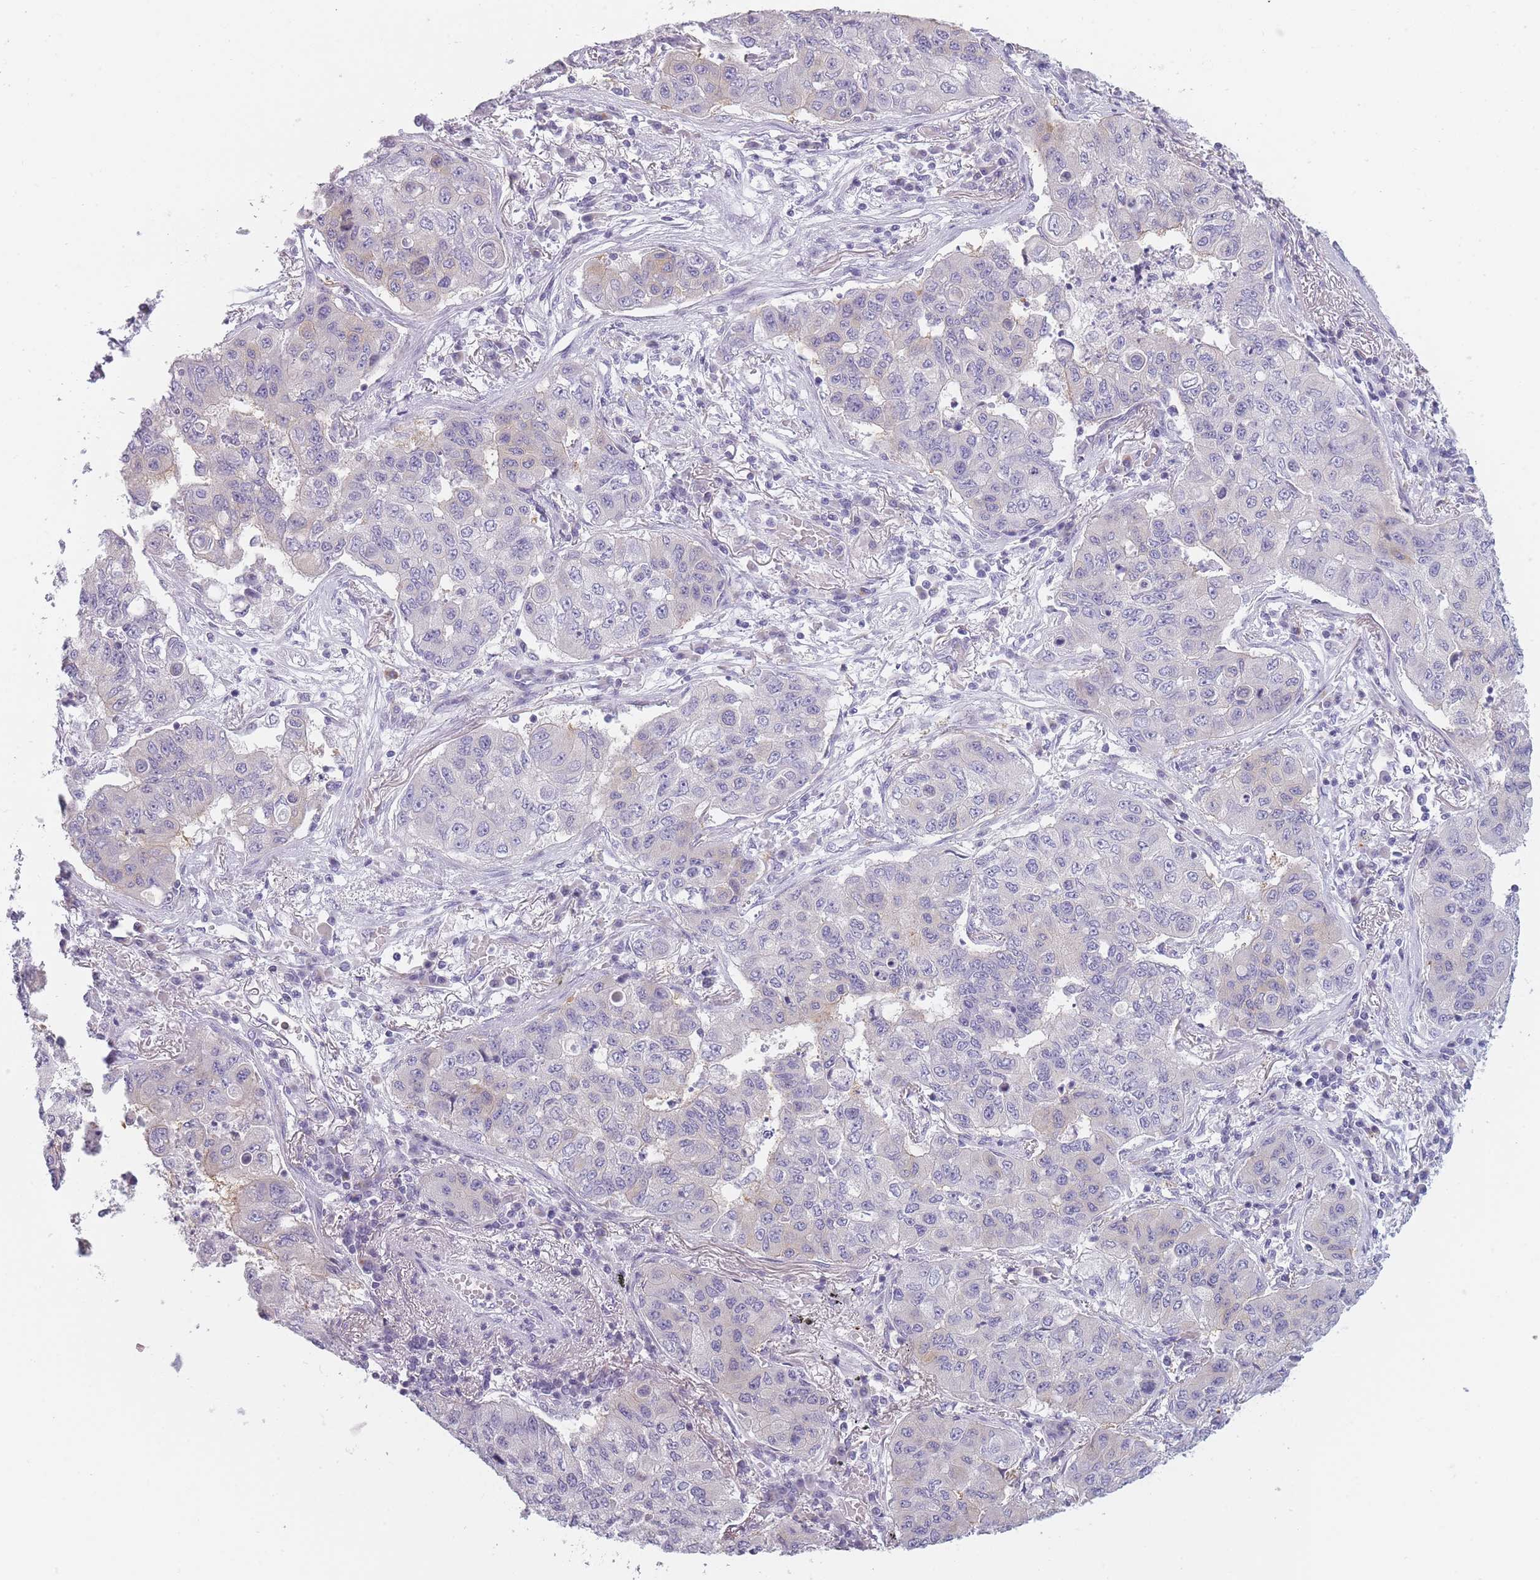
{"staining": {"intensity": "weak", "quantity": "<25%", "location": "cytoplasmic/membranous"}, "tissue": "lung cancer", "cell_type": "Tumor cells", "image_type": "cancer", "snomed": [{"axis": "morphology", "description": "Squamous cell carcinoma, NOS"}, {"axis": "topography", "description": "Lung"}], "caption": "The micrograph exhibits no significant staining in tumor cells of lung cancer (squamous cell carcinoma).", "gene": "GGT1", "patient": {"sex": "male", "age": 74}}